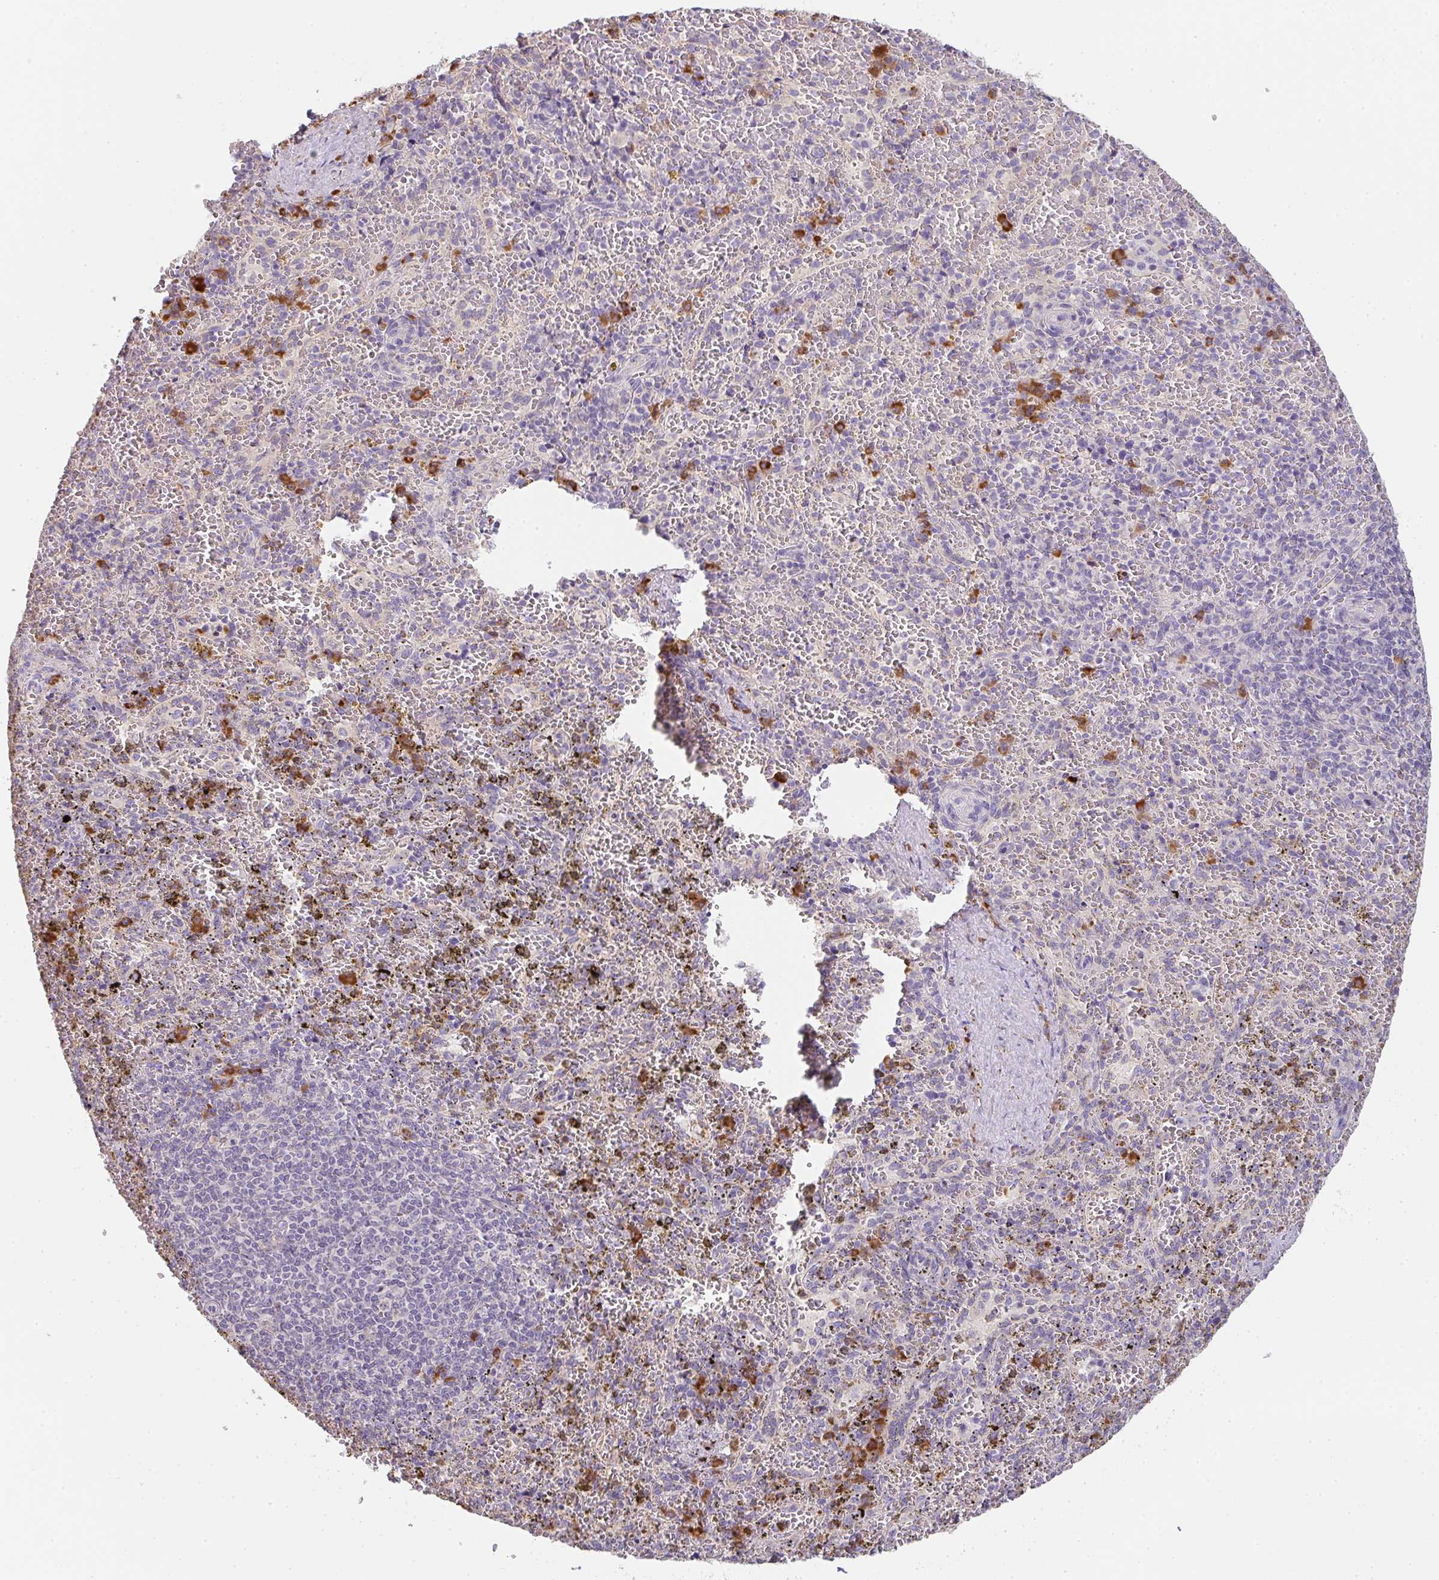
{"staining": {"intensity": "strong", "quantity": "<25%", "location": "cytoplasmic/membranous"}, "tissue": "spleen", "cell_type": "Cells in red pulp", "image_type": "normal", "snomed": [{"axis": "morphology", "description": "Normal tissue, NOS"}, {"axis": "topography", "description": "Spleen"}], "caption": "Immunohistochemical staining of unremarkable spleen exhibits medium levels of strong cytoplasmic/membranous staining in about <25% of cells in red pulp.", "gene": "ZNF215", "patient": {"sex": "female", "age": 50}}